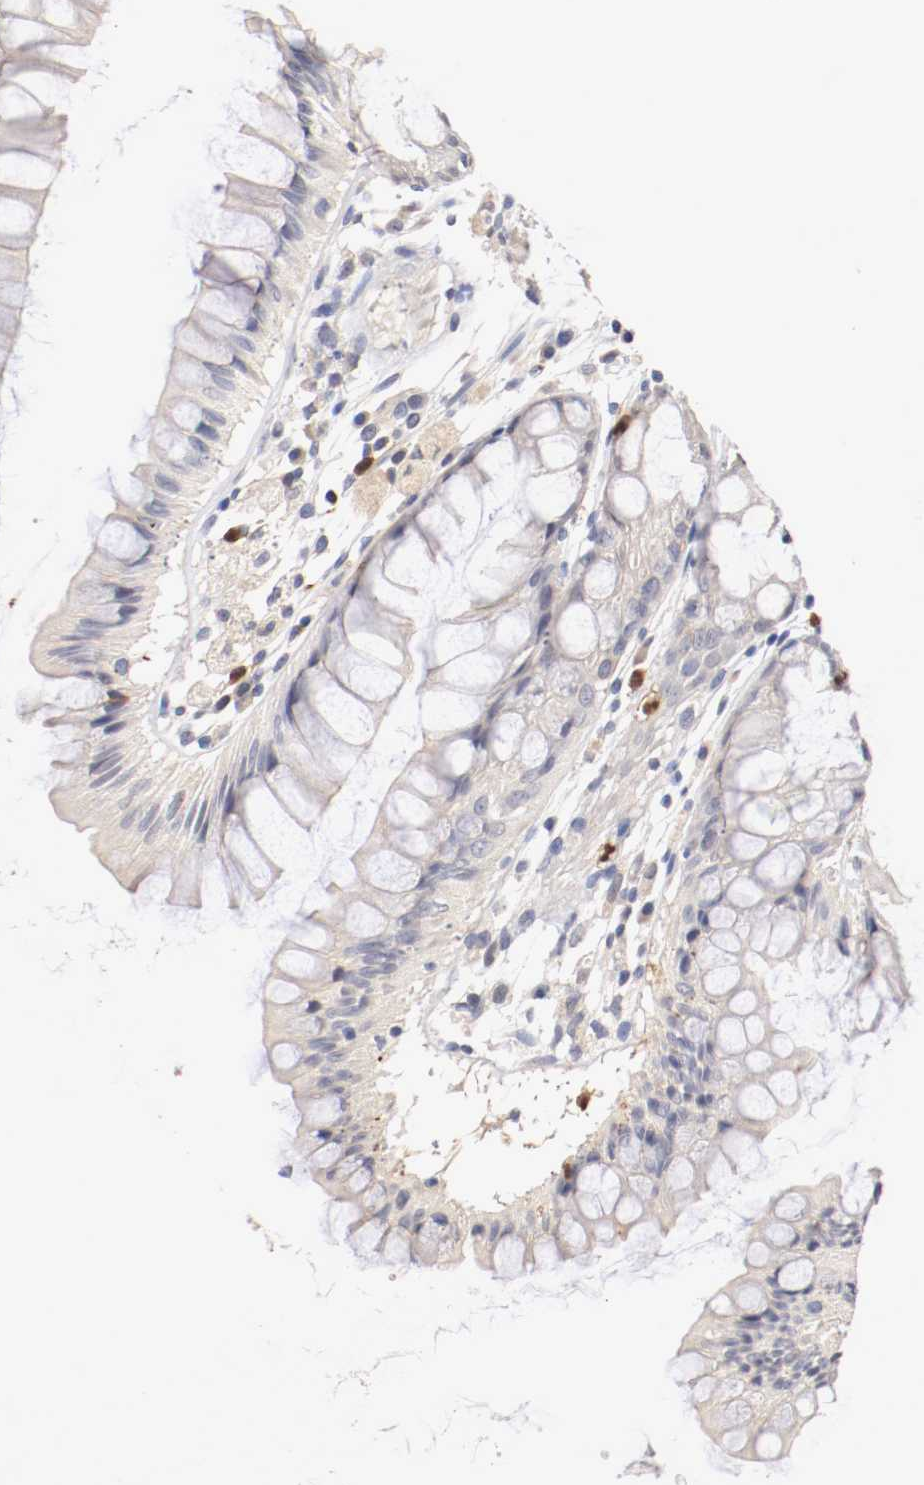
{"staining": {"intensity": "negative", "quantity": "none", "location": "none"}, "tissue": "rectum", "cell_type": "Glandular cells", "image_type": "normal", "snomed": [{"axis": "morphology", "description": "Normal tissue, NOS"}, {"axis": "morphology", "description": "Adenocarcinoma, NOS"}, {"axis": "topography", "description": "Rectum"}], "caption": "Immunohistochemistry (IHC) histopathology image of benign rectum: rectum stained with DAB reveals no significant protein expression in glandular cells.", "gene": "CEBPE", "patient": {"sex": "female", "age": 65}}